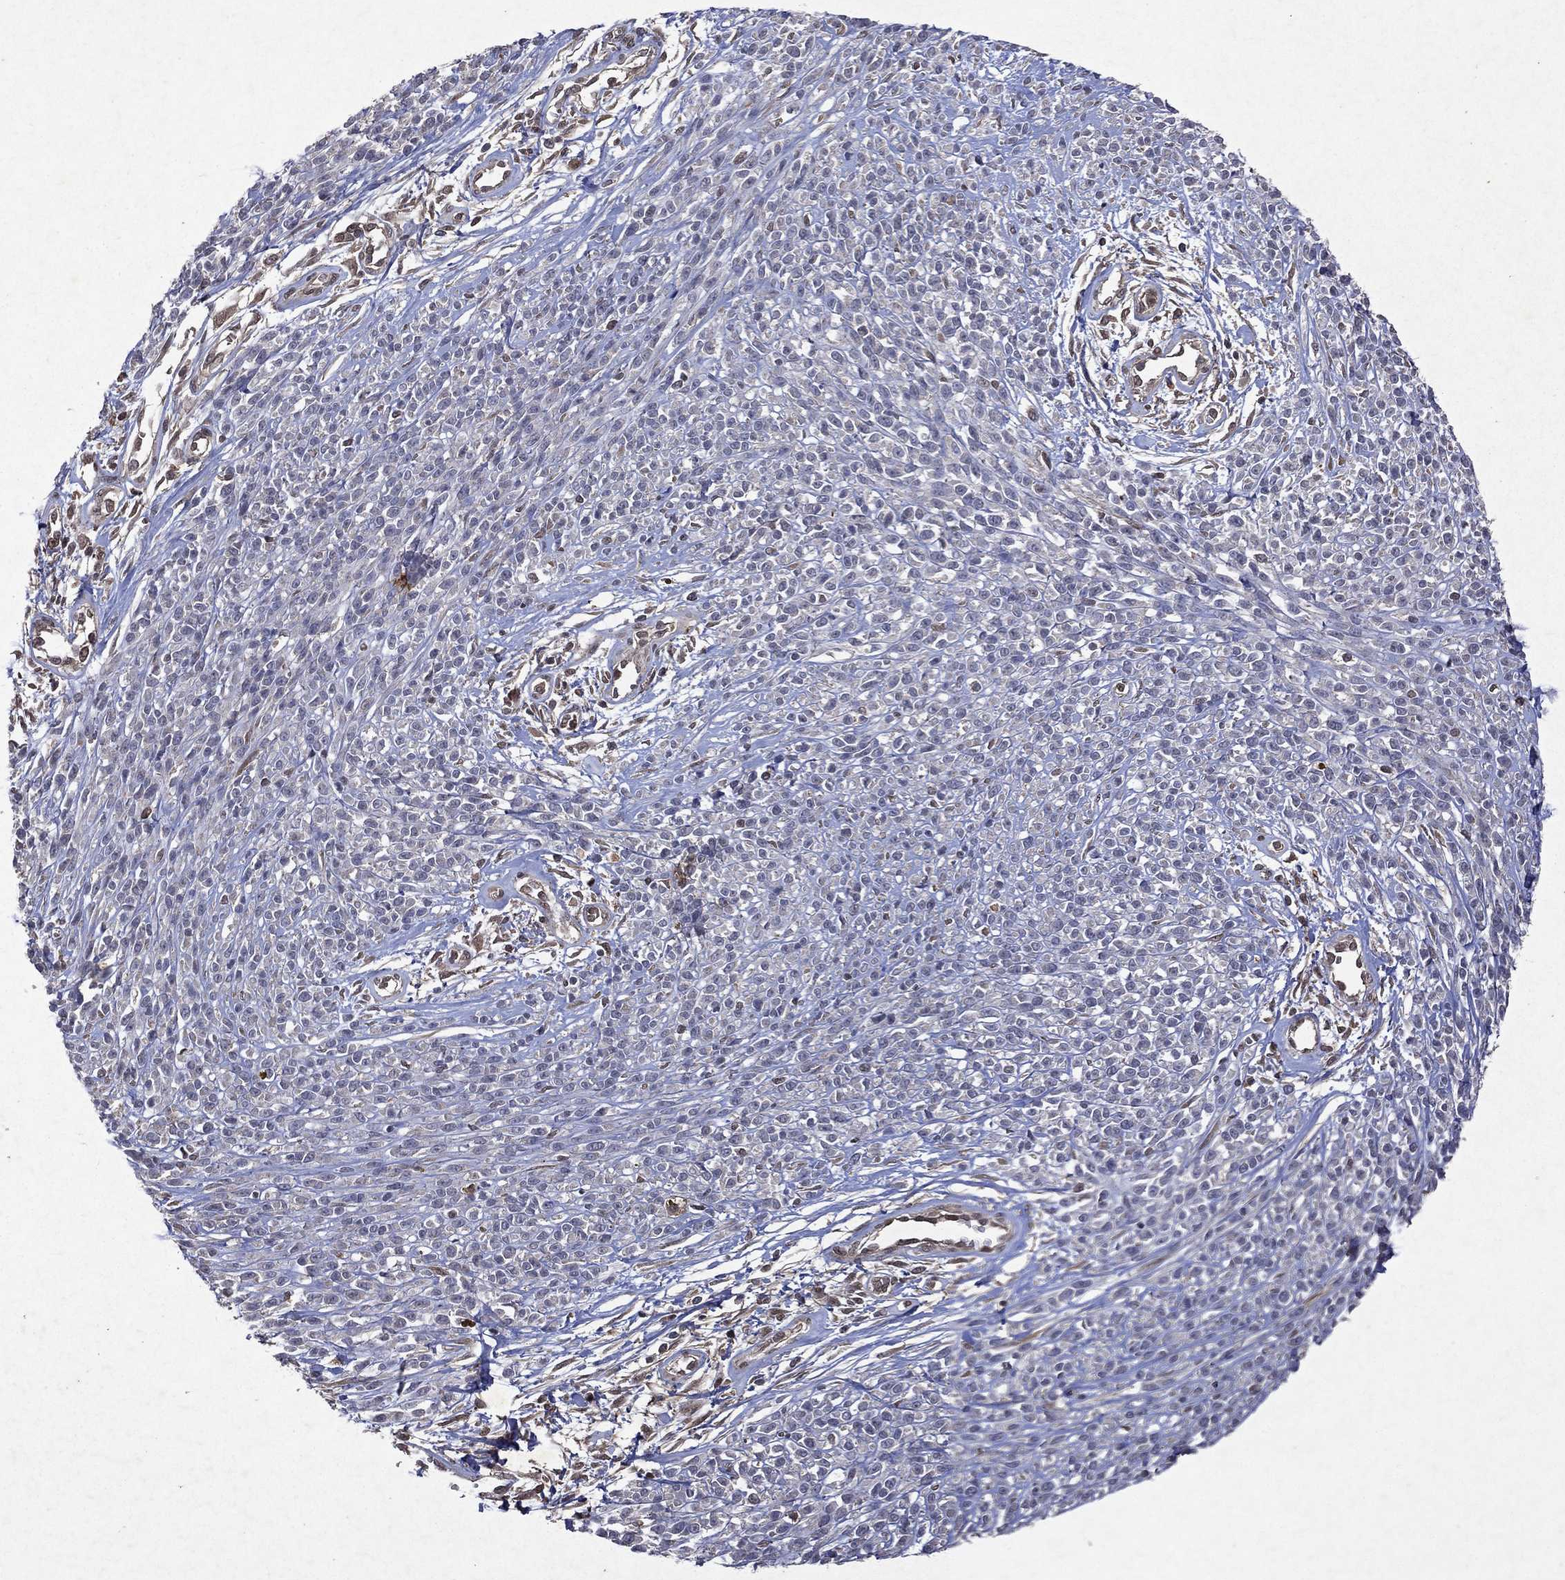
{"staining": {"intensity": "negative", "quantity": "none", "location": "none"}, "tissue": "melanoma", "cell_type": "Tumor cells", "image_type": "cancer", "snomed": [{"axis": "morphology", "description": "Malignant melanoma, NOS"}, {"axis": "topography", "description": "Skin"}, {"axis": "topography", "description": "Skin of trunk"}], "caption": "A histopathology image of human malignant melanoma is negative for staining in tumor cells.", "gene": "MTAP", "patient": {"sex": "male", "age": 74}}